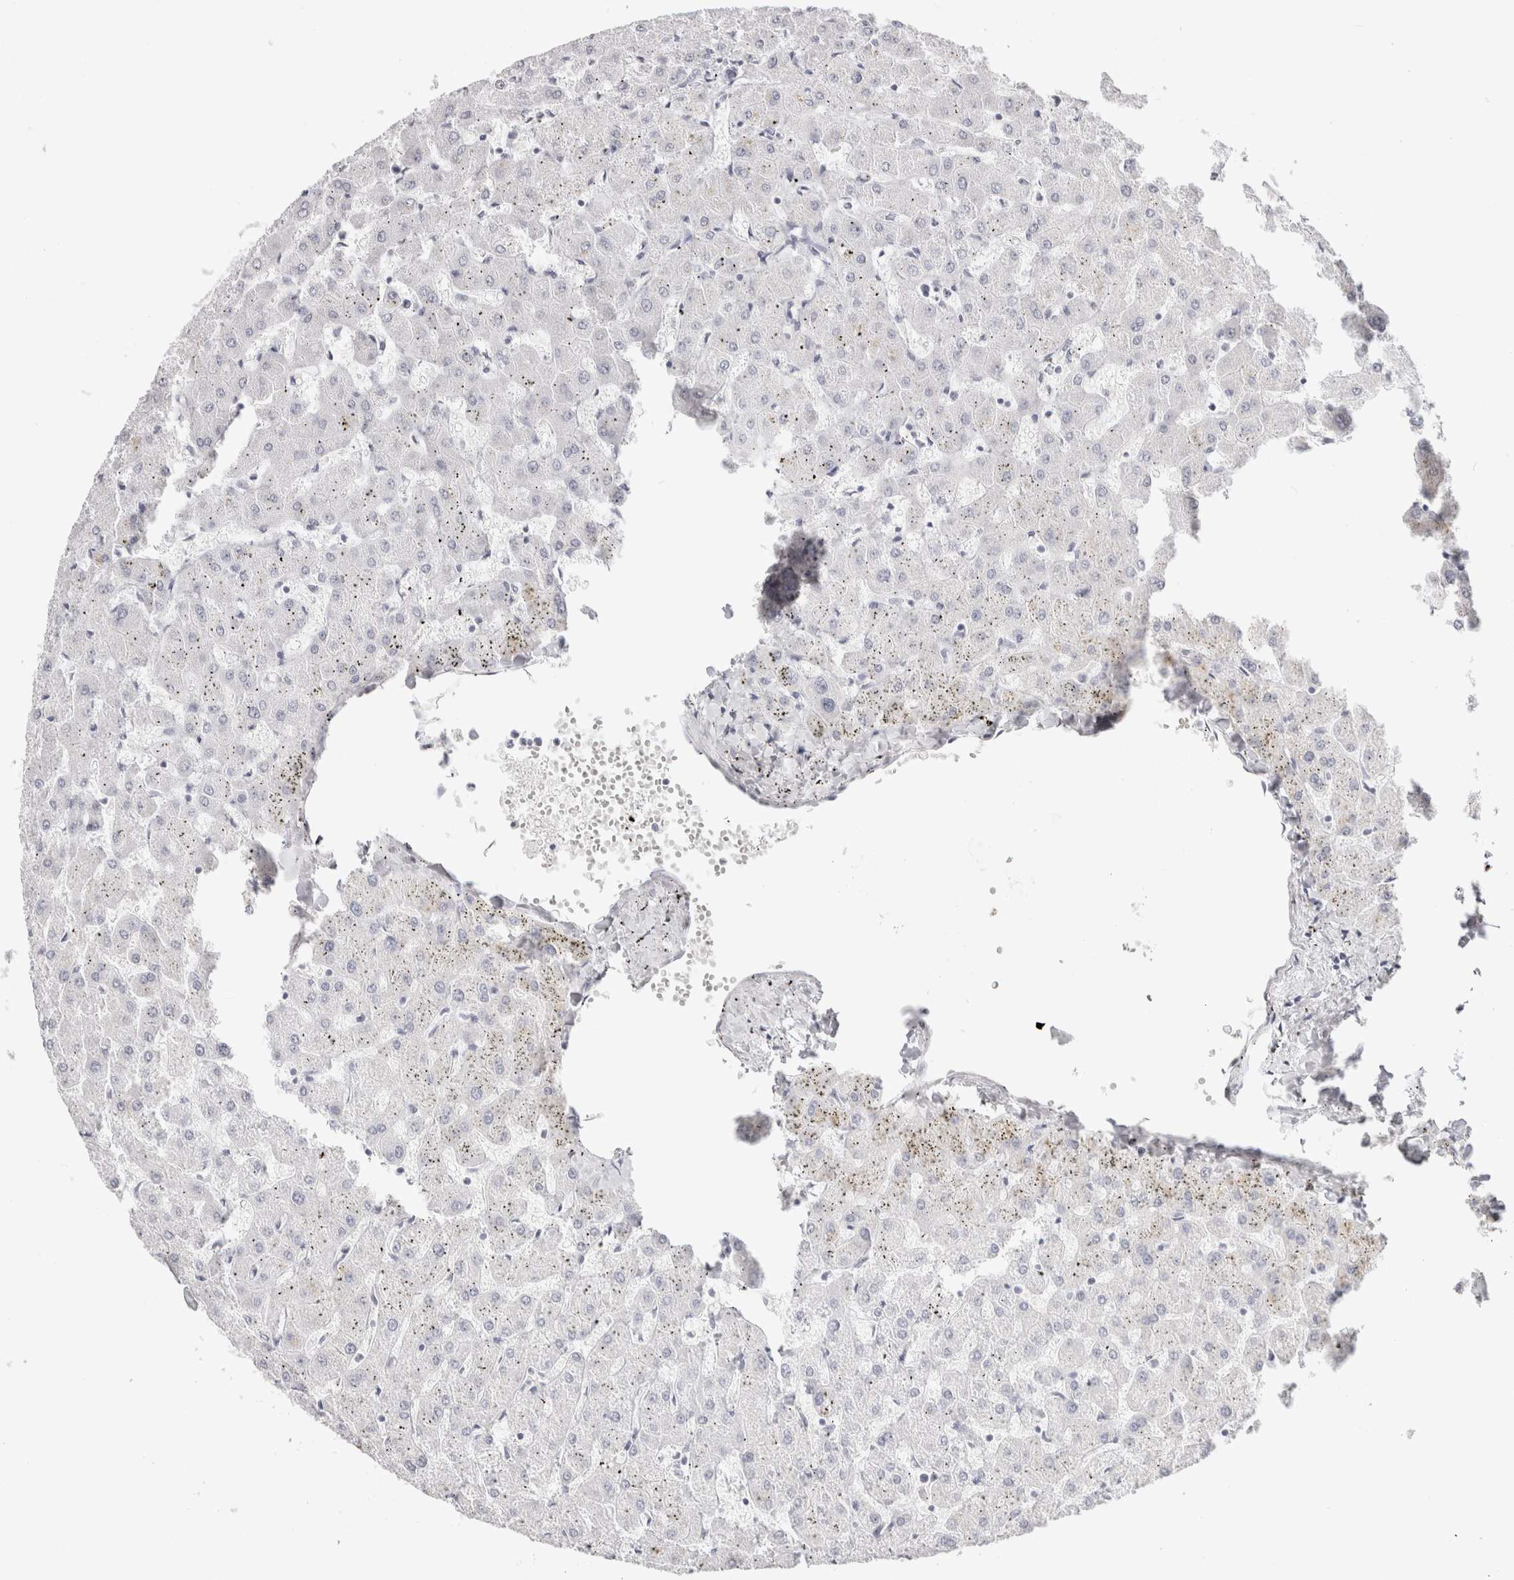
{"staining": {"intensity": "negative", "quantity": "none", "location": "none"}, "tissue": "liver", "cell_type": "Cholangiocytes", "image_type": "normal", "snomed": [{"axis": "morphology", "description": "Normal tissue, NOS"}, {"axis": "topography", "description": "Liver"}], "caption": "DAB (3,3'-diaminobenzidine) immunohistochemical staining of unremarkable human liver demonstrates no significant staining in cholangiocytes. (DAB (3,3'-diaminobenzidine) IHC with hematoxylin counter stain).", "gene": "GARIN1A", "patient": {"sex": "female", "age": 63}}